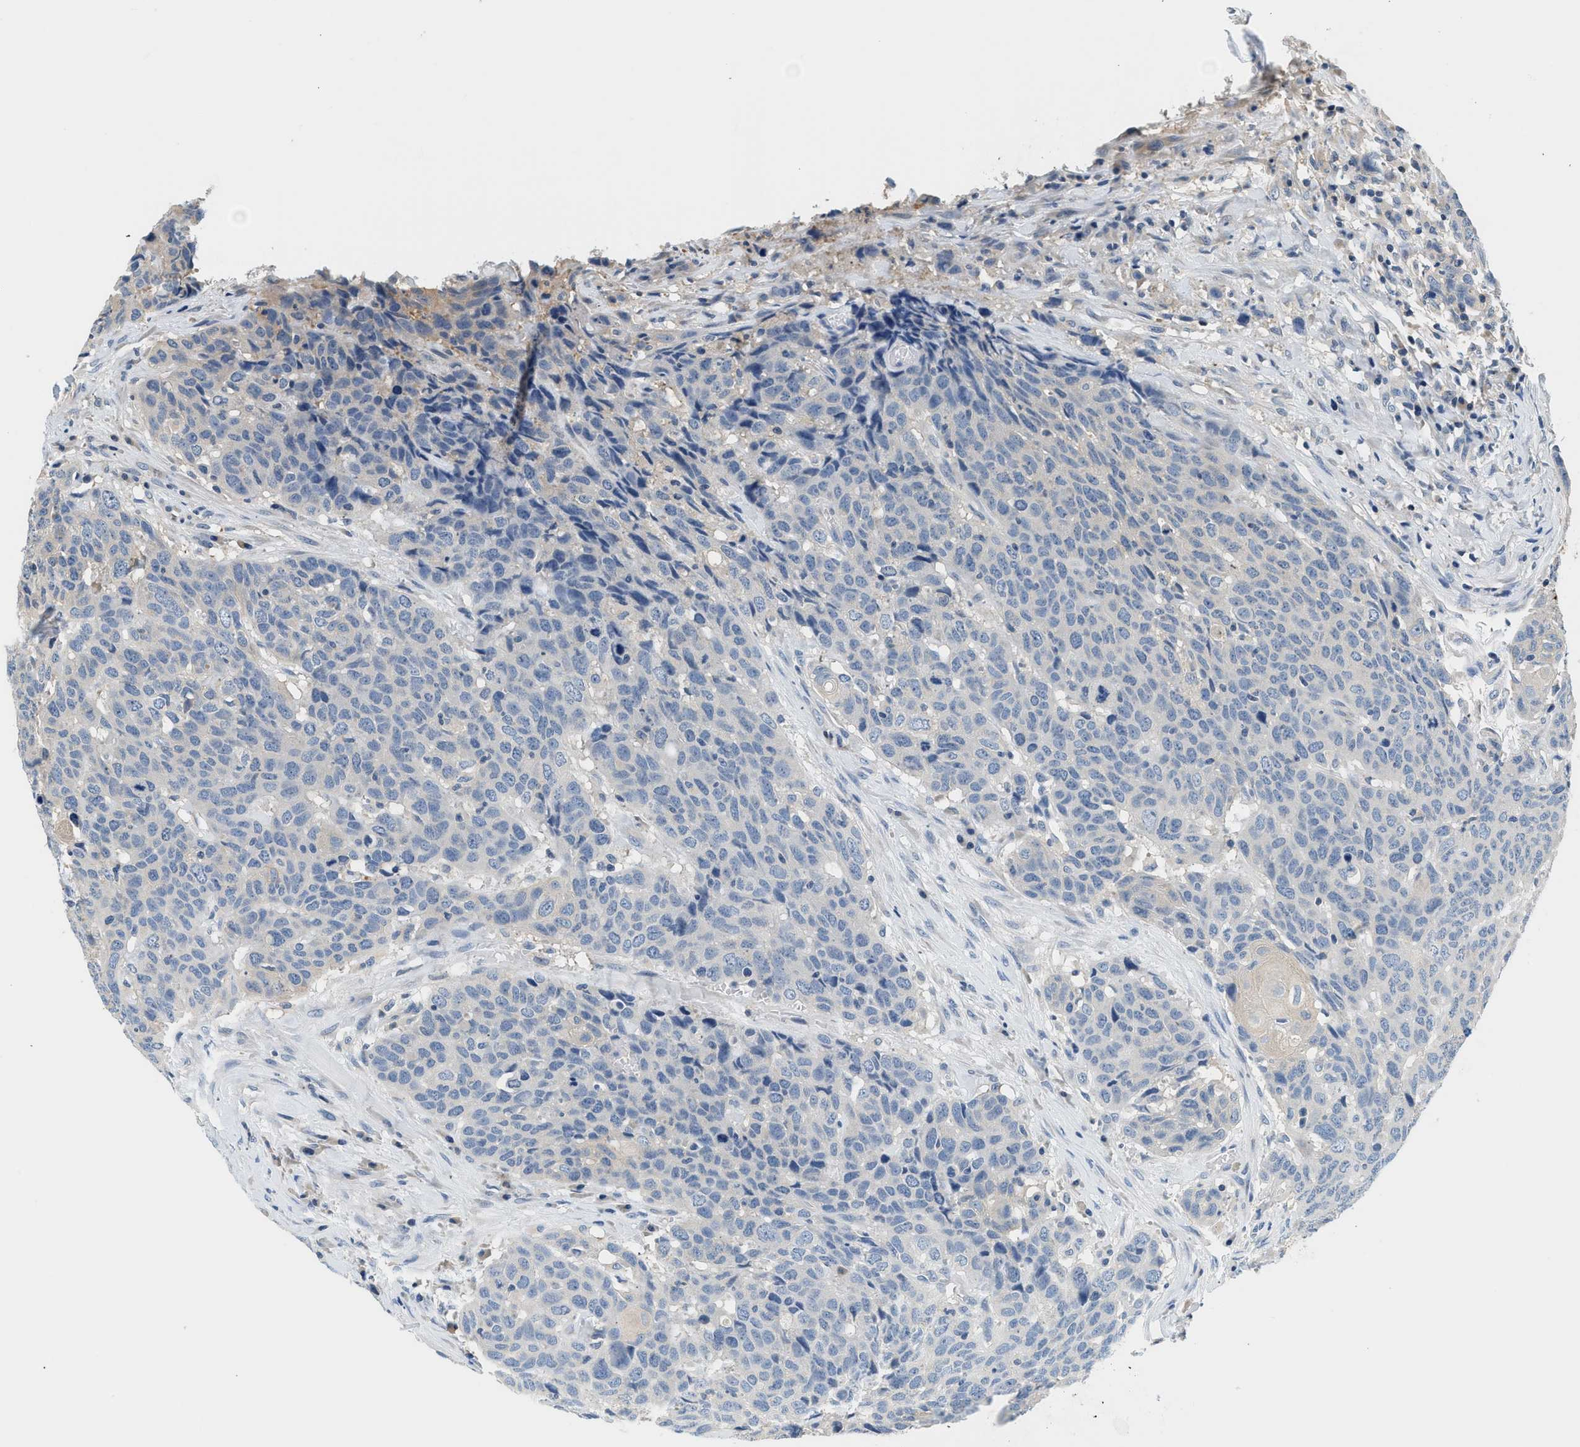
{"staining": {"intensity": "negative", "quantity": "none", "location": "none"}, "tissue": "head and neck cancer", "cell_type": "Tumor cells", "image_type": "cancer", "snomed": [{"axis": "morphology", "description": "Squamous cell carcinoma, NOS"}, {"axis": "topography", "description": "Head-Neck"}], "caption": "There is no significant staining in tumor cells of head and neck squamous cell carcinoma.", "gene": "SLC35E1", "patient": {"sex": "male", "age": 66}}